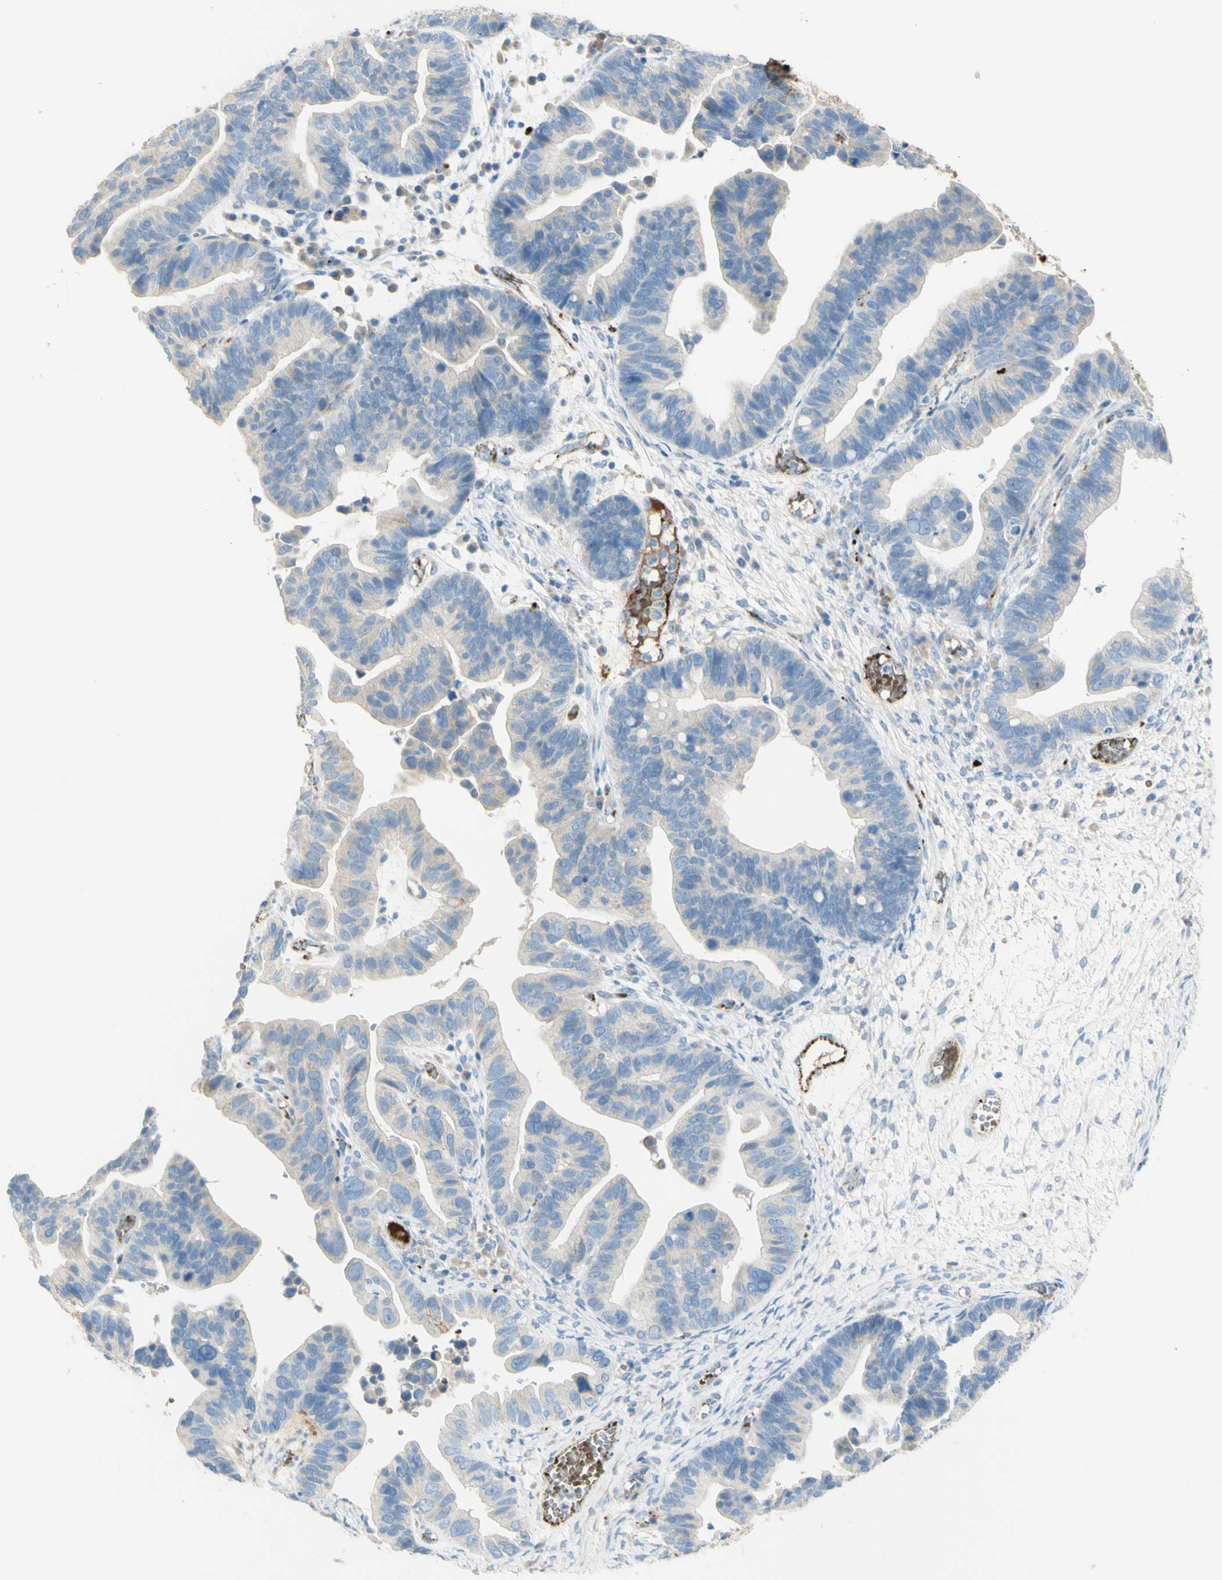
{"staining": {"intensity": "weak", "quantity": "<25%", "location": "cytoplasmic/membranous"}, "tissue": "ovarian cancer", "cell_type": "Tumor cells", "image_type": "cancer", "snomed": [{"axis": "morphology", "description": "Cystadenocarcinoma, serous, NOS"}, {"axis": "topography", "description": "Ovary"}], "caption": "An immunohistochemistry micrograph of ovarian cancer (serous cystadenocarcinoma) is shown. There is no staining in tumor cells of ovarian cancer (serous cystadenocarcinoma).", "gene": "GAN", "patient": {"sex": "female", "age": 56}}